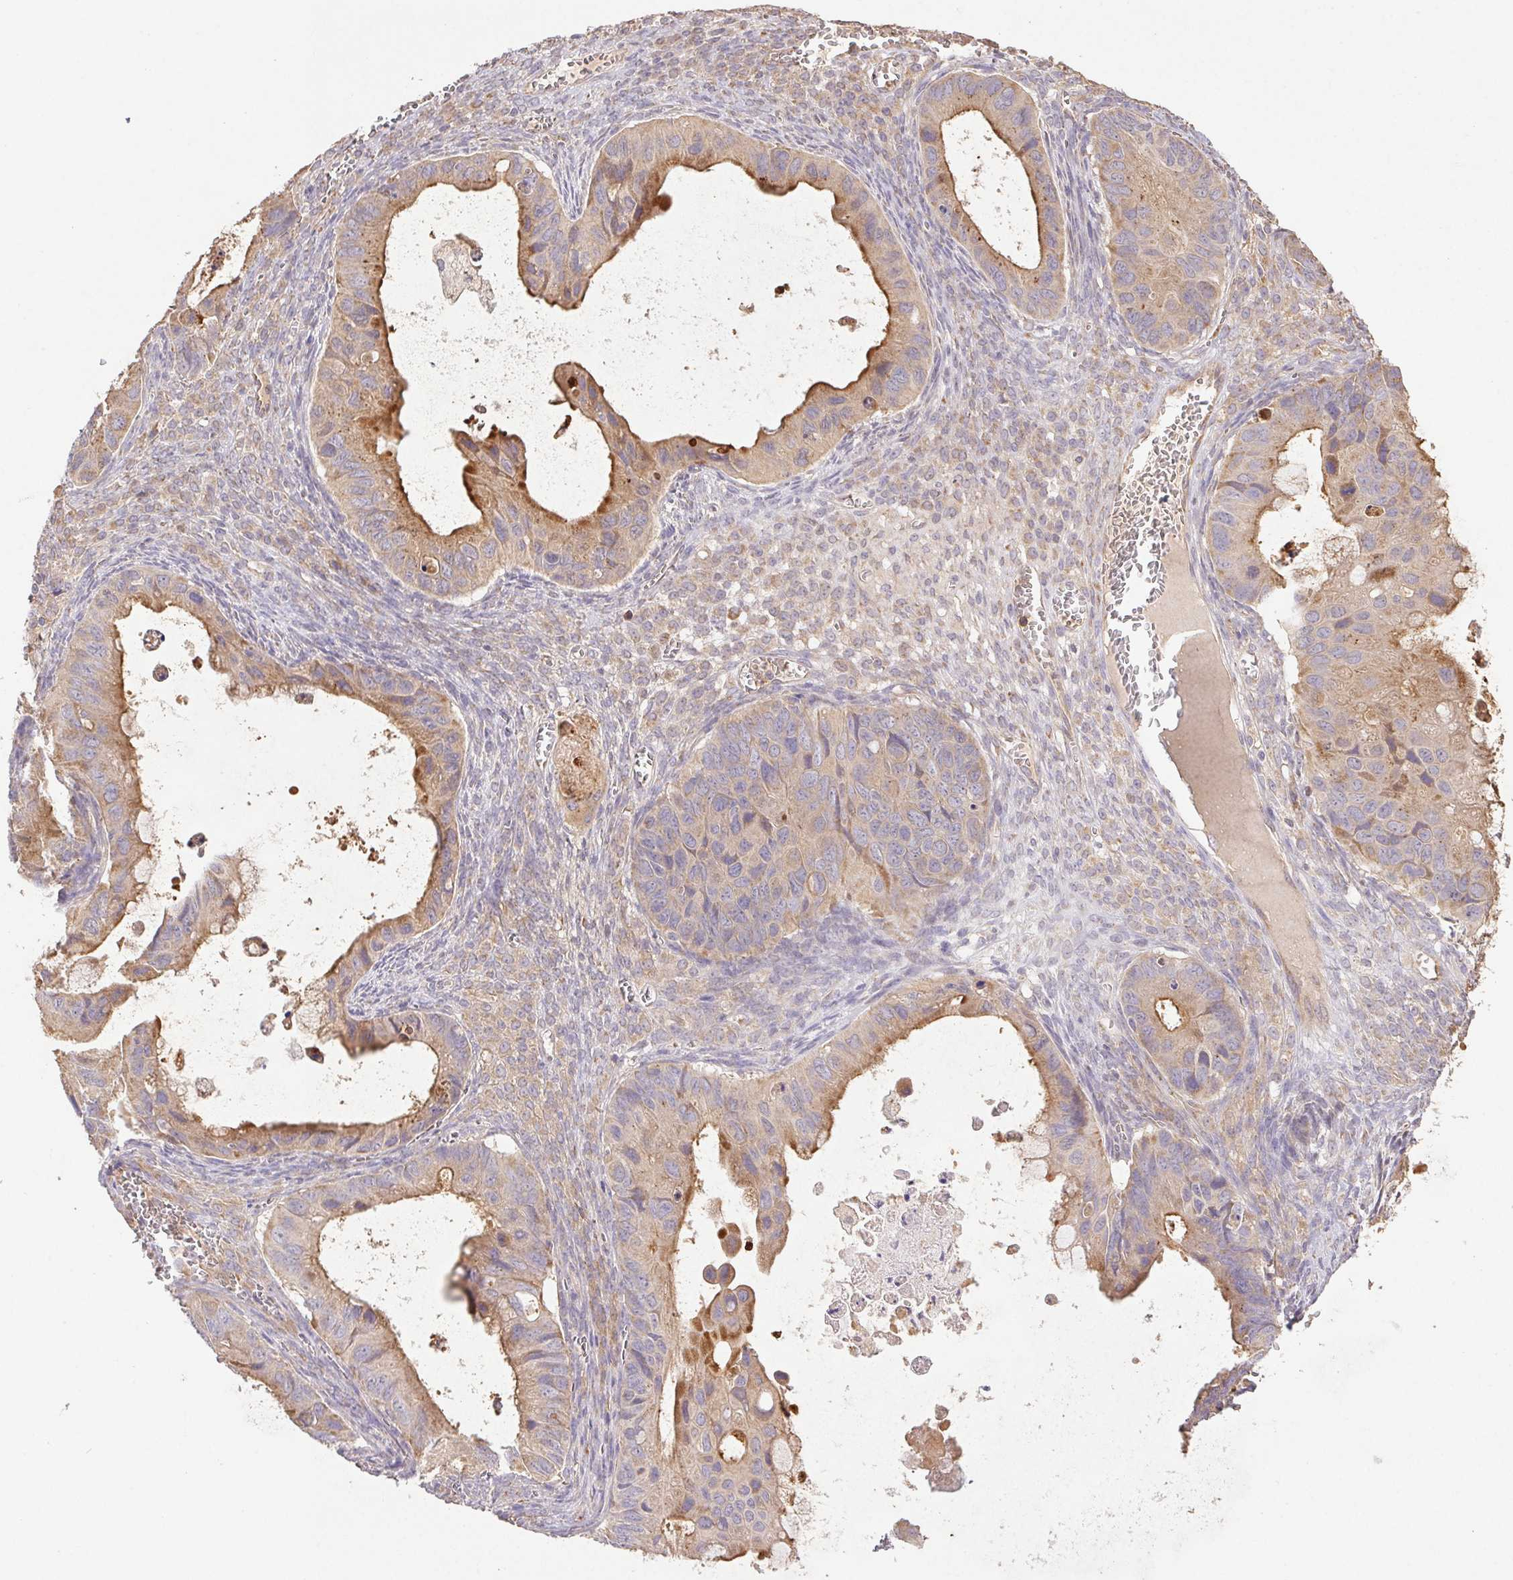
{"staining": {"intensity": "moderate", "quantity": "25%-75%", "location": "cytoplasmic/membranous"}, "tissue": "ovarian cancer", "cell_type": "Tumor cells", "image_type": "cancer", "snomed": [{"axis": "morphology", "description": "Cystadenocarcinoma, mucinous, NOS"}, {"axis": "topography", "description": "Ovary"}], "caption": "Mucinous cystadenocarcinoma (ovarian) tissue reveals moderate cytoplasmic/membranous expression in approximately 25%-75% of tumor cells, visualized by immunohistochemistry.", "gene": "RAB11A", "patient": {"sex": "female", "age": 64}}